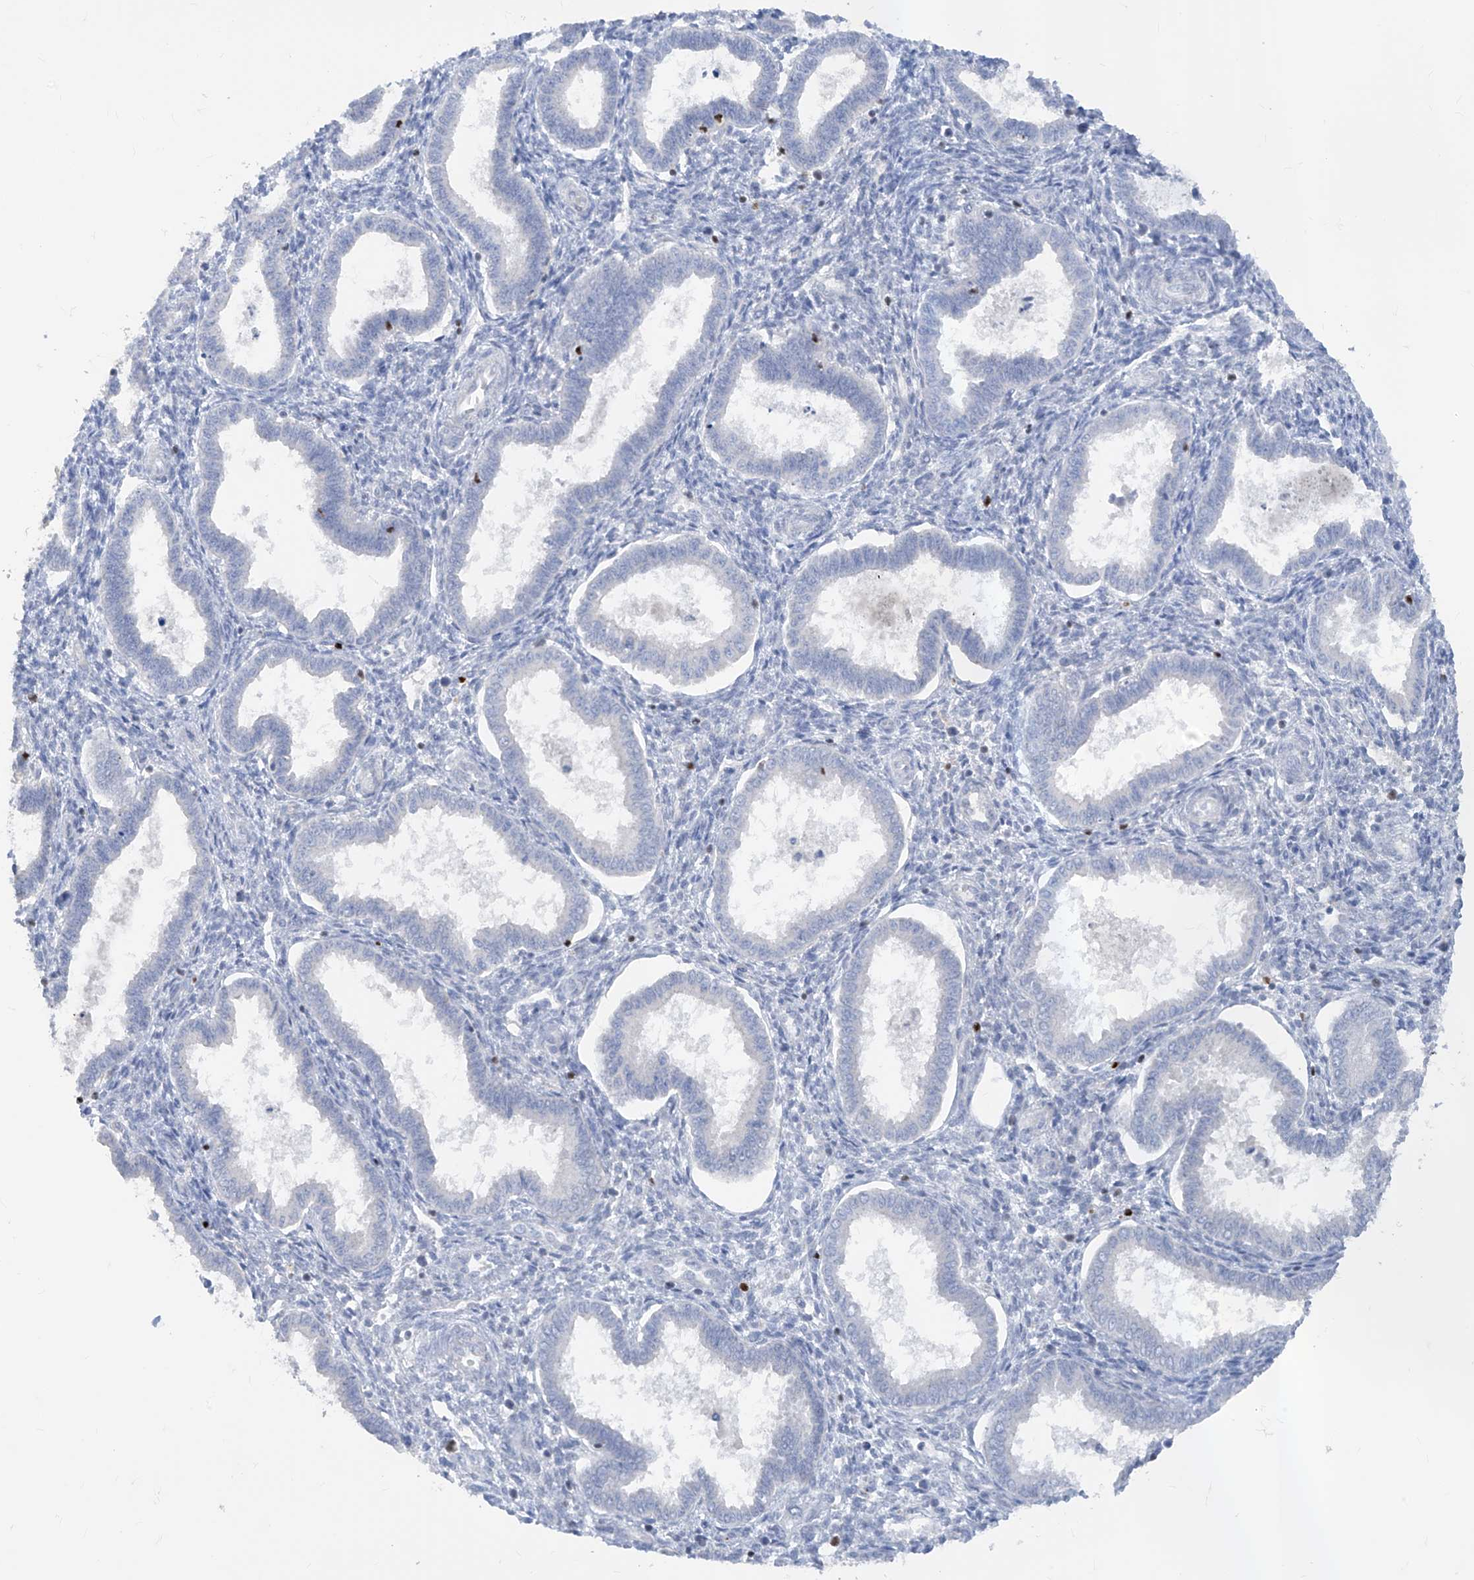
{"staining": {"intensity": "negative", "quantity": "none", "location": "none"}, "tissue": "endometrium", "cell_type": "Cells in endometrial stroma", "image_type": "normal", "snomed": [{"axis": "morphology", "description": "Normal tissue, NOS"}, {"axis": "topography", "description": "Endometrium"}], "caption": "A photomicrograph of endometrium stained for a protein exhibits no brown staining in cells in endometrial stroma.", "gene": "TBX21", "patient": {"sex": "female", "age": 24}}